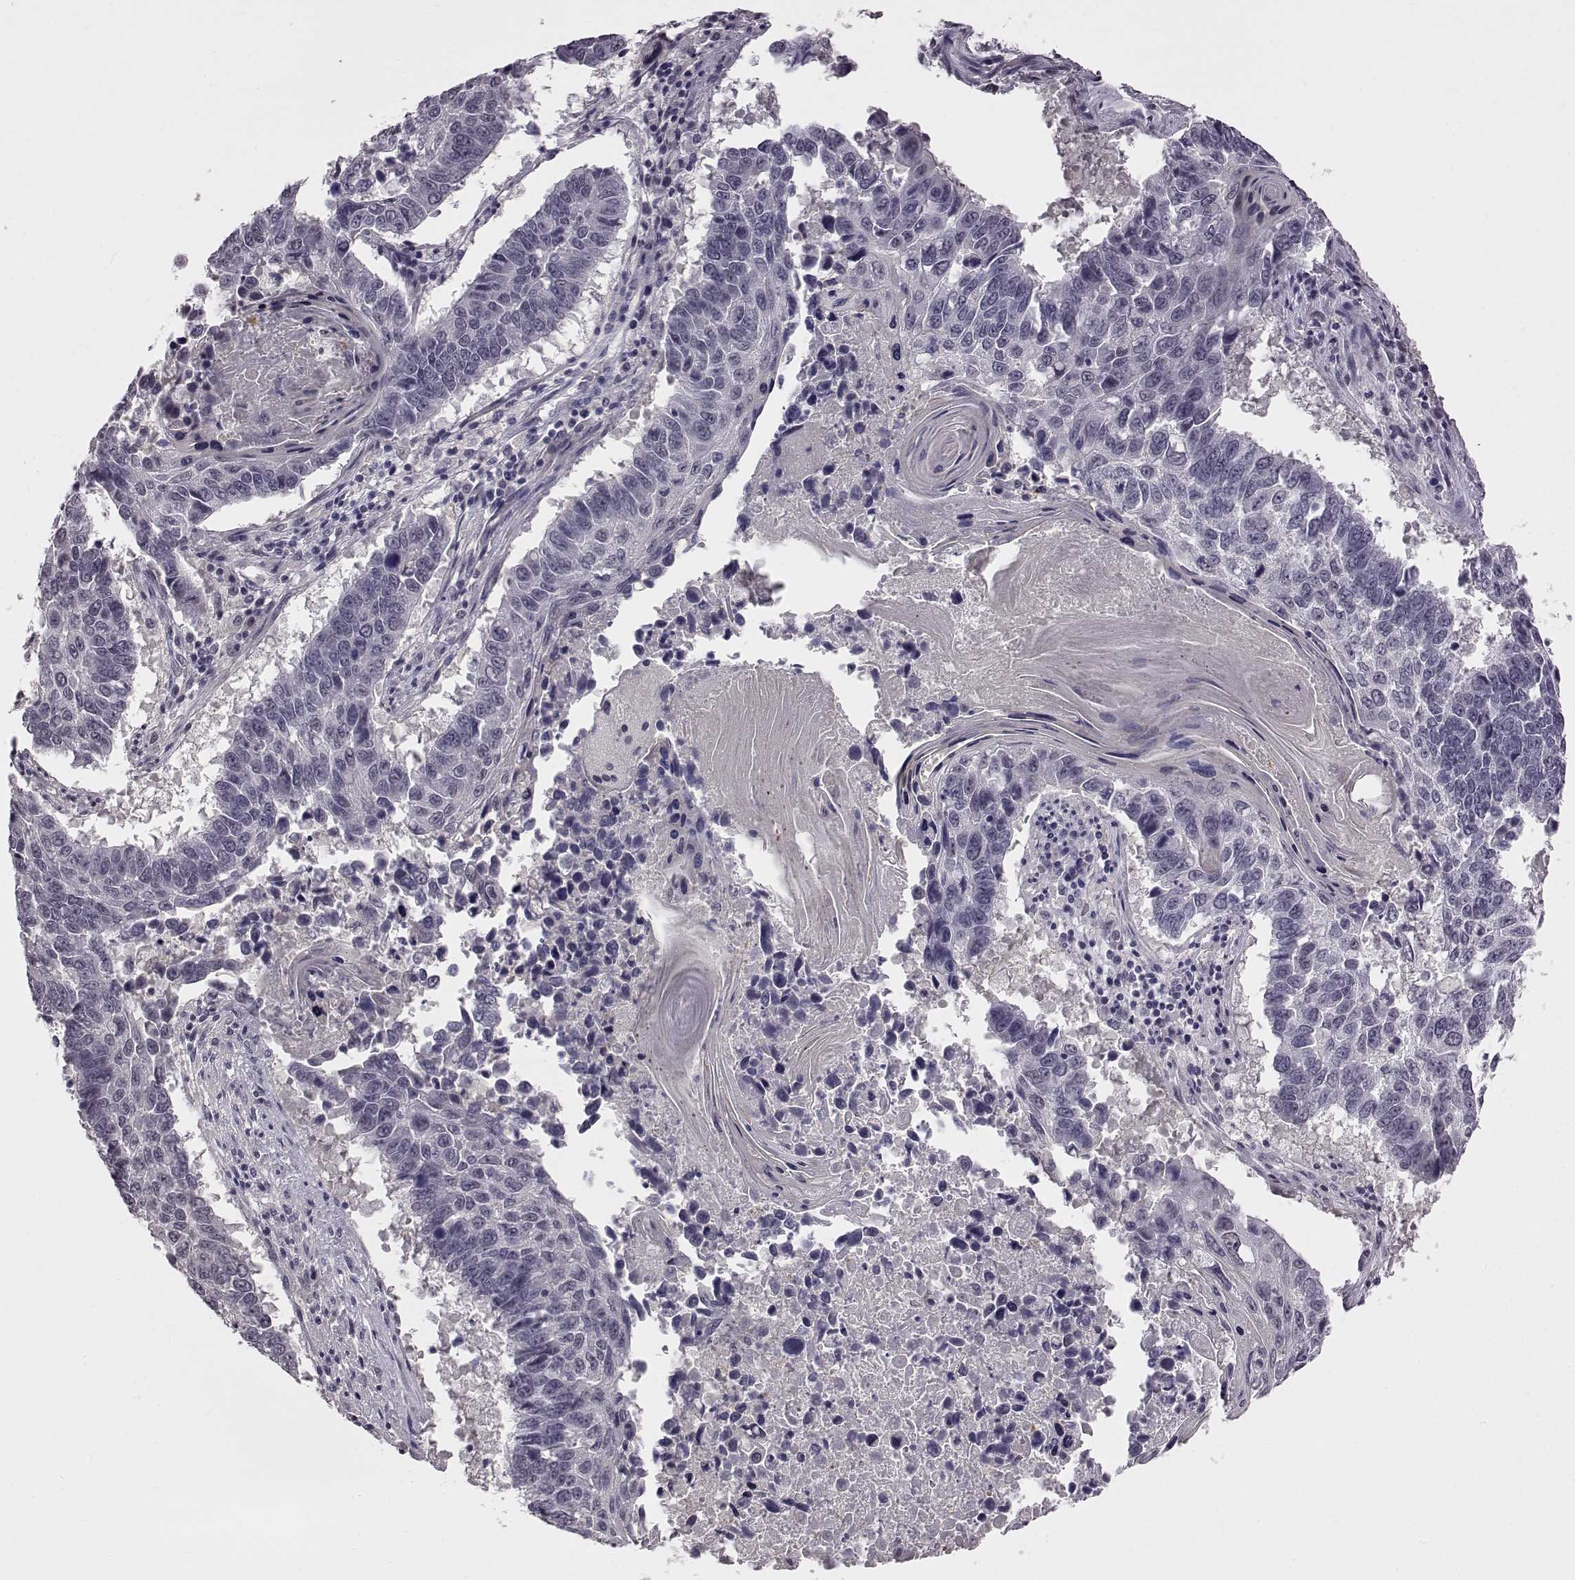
{"staining": {"intensity": "negative", "quantity": "none", "location": "none"}, "tissue": "lung cancer", "cell_type": "Tumor cells", "image_type": "cancer", "snomed": [{"axis": "morphology", "description": "Squamous cell carcinoma, NOS"}, {"axis": "topography", "description": "Lung"}], "caption": "There is no significant positivity in tumor cells of squamous cell carcinoma (lung).", "gene": "C10orf62", "patient": {"sex": "male", "age": 73}}